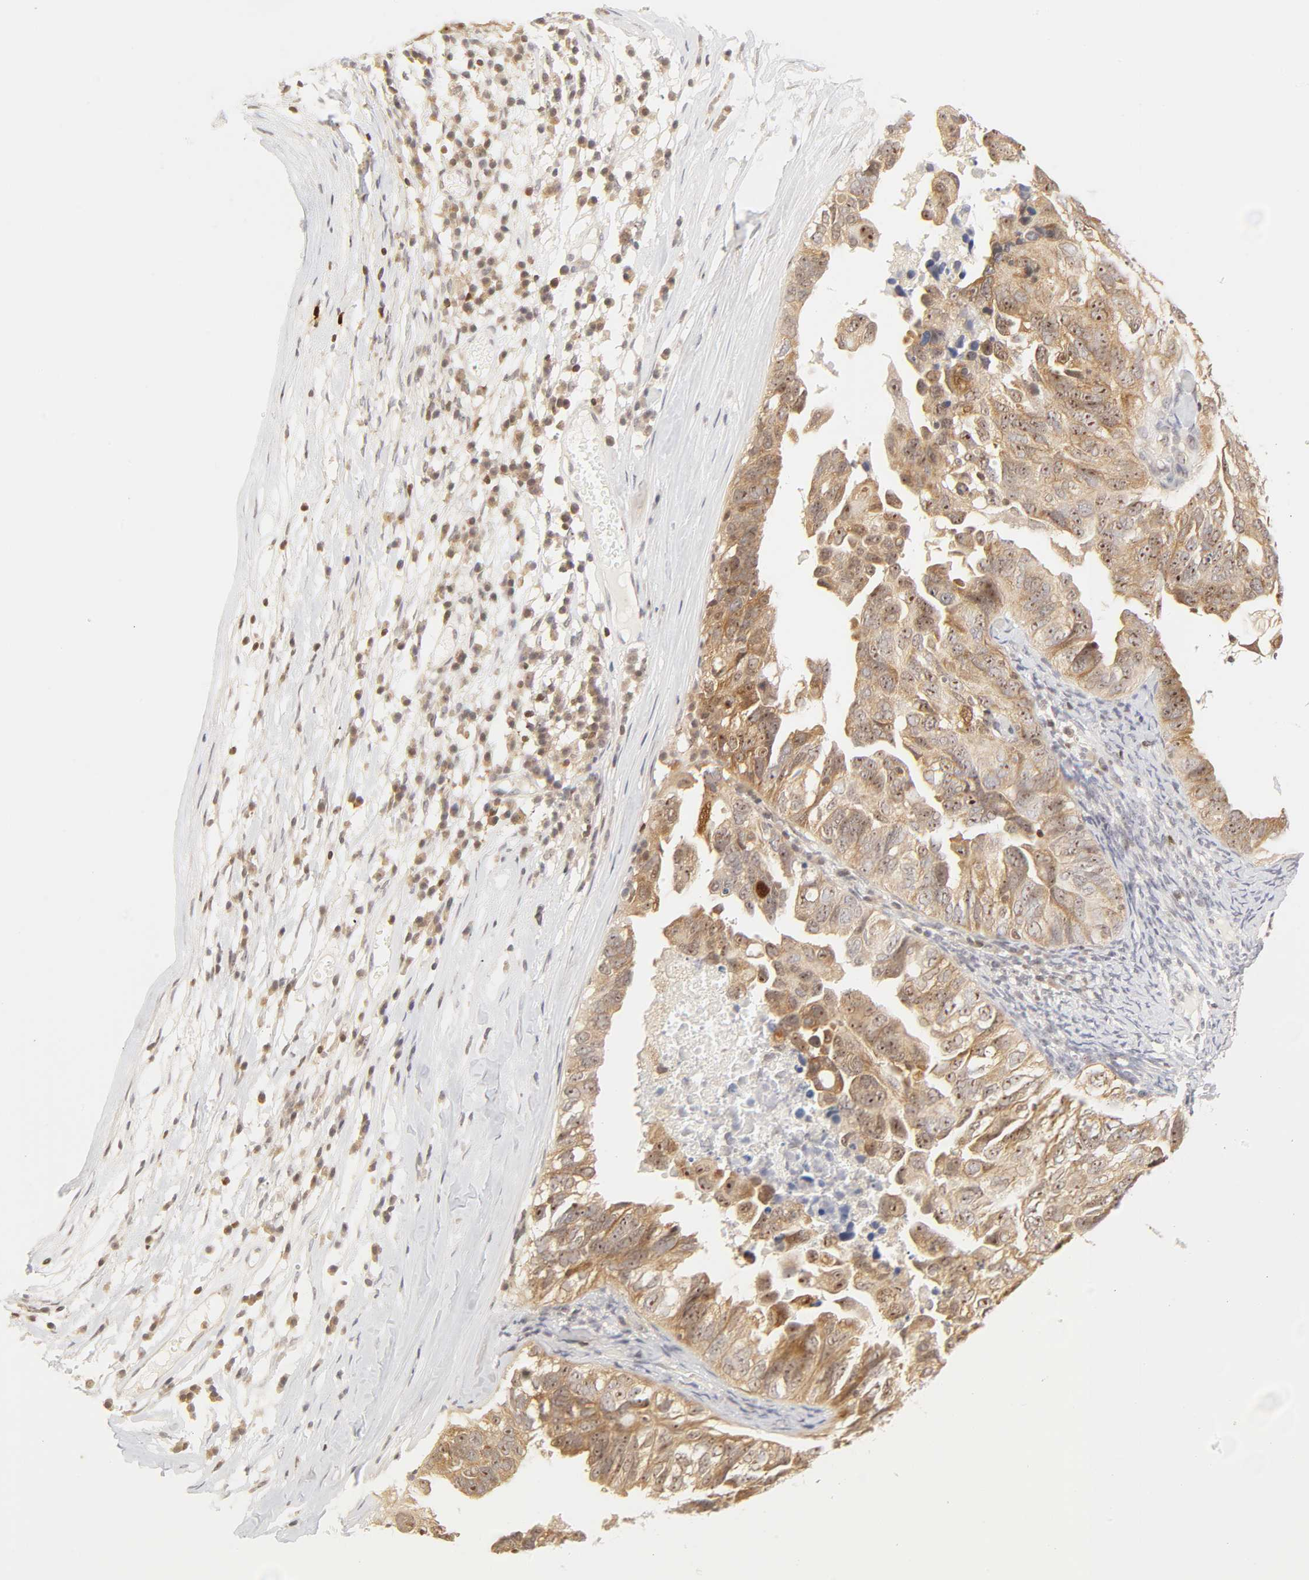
{"staining": {"intensity": "moderate", "quantity": ">75%", "location": "cytoplasmic/membranous,nuclear"}, "tissue": "ovarian cancer", "cell_type": "Tumor cells", "image_type": "cancer", "snomed": [{"axis": "morphology", "description": "Cystadenocarcinoma, serous, NOS"}, {"axis": "topography", "description": "Ovary"}], "caption": "This is an image of IHC staining of ovarian serous cystadenocarcinoma, which shows moderate positivity in the cytoplasmic/membranous and nuclear of tumor cells.", "gene": "KIF2A", "patient": {"sex": "female", "age": 82}}